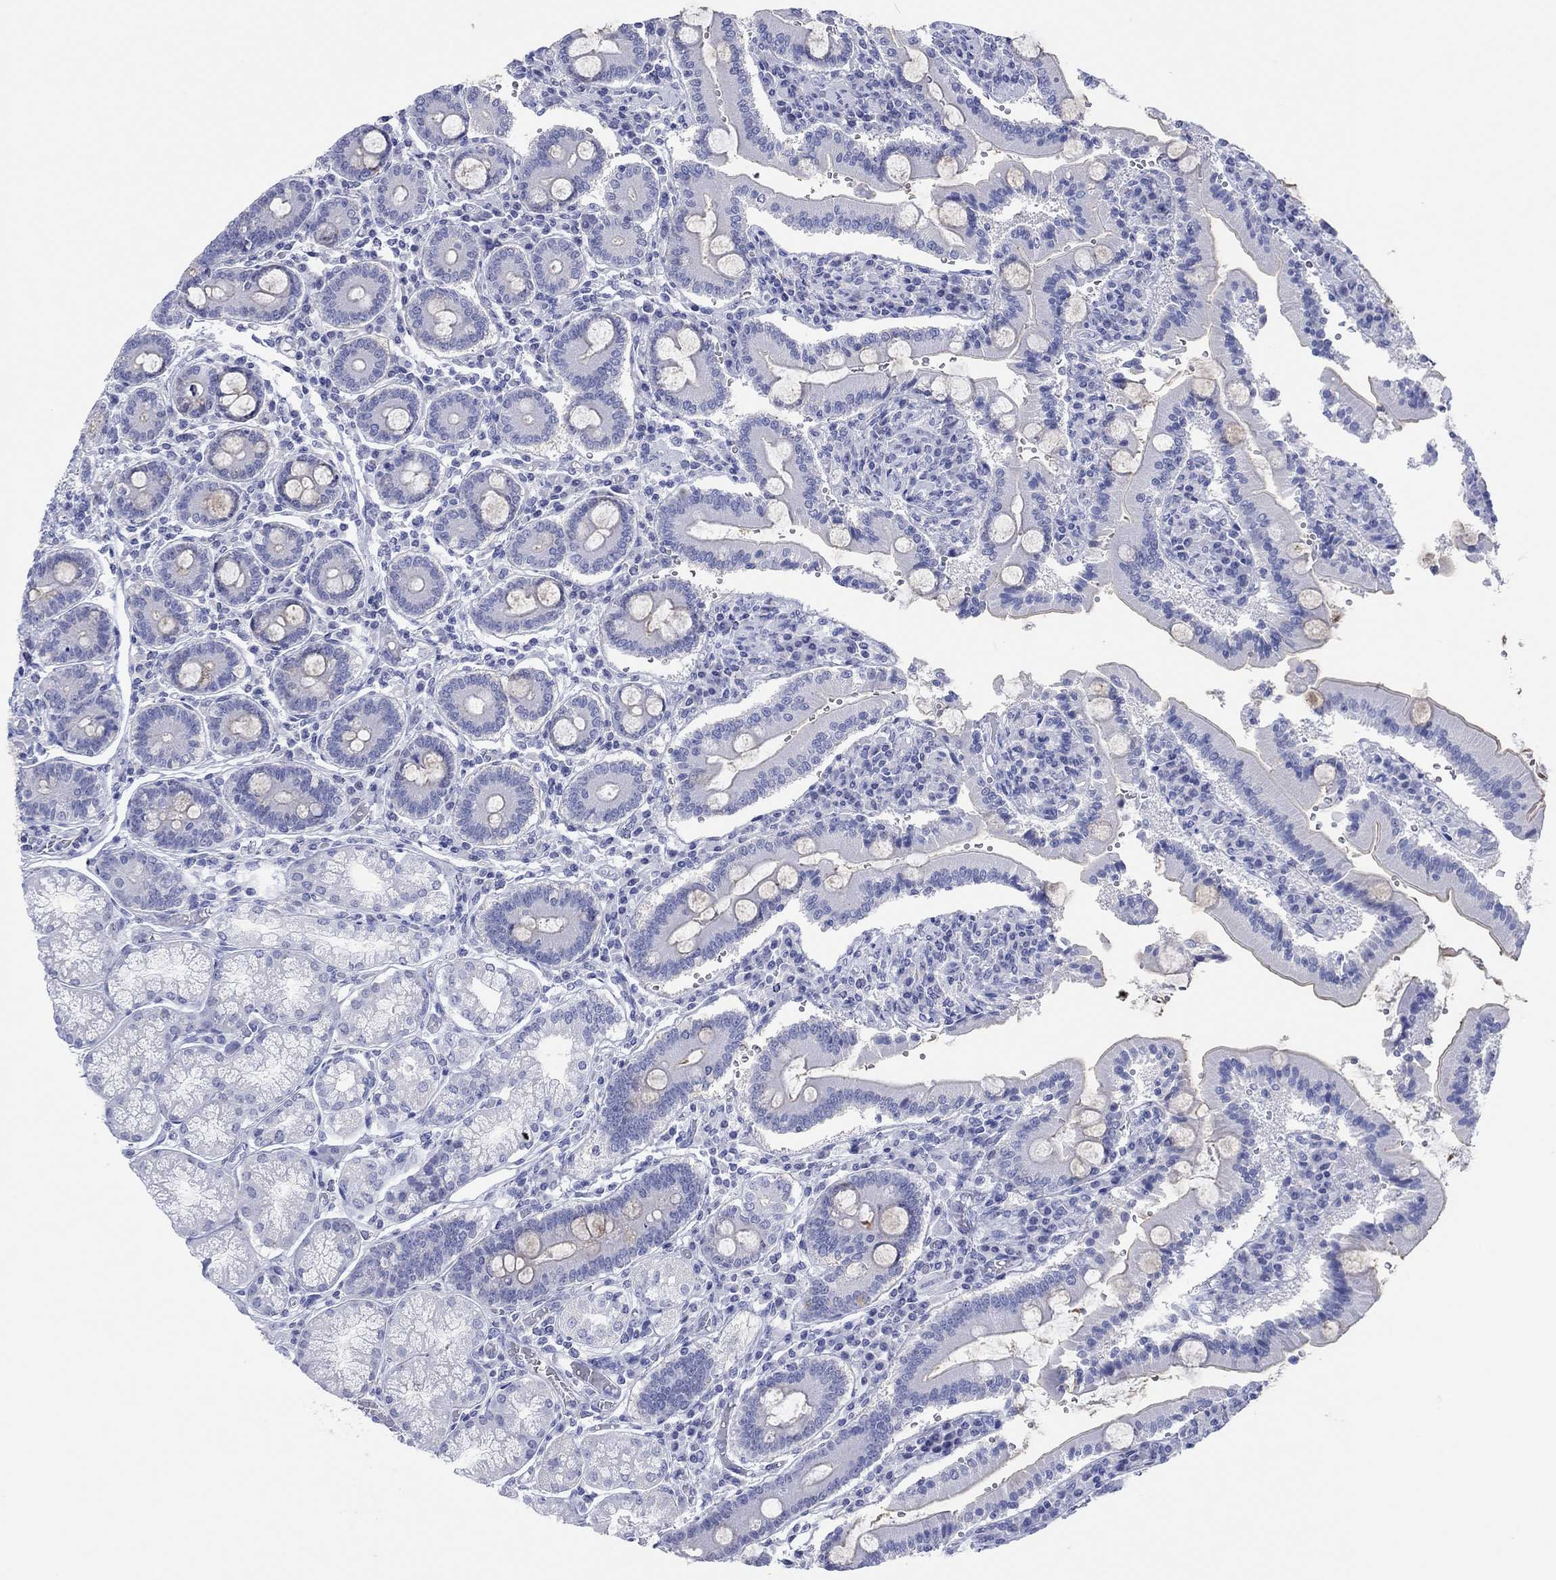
{"staining": {"intensity": "negative", "quantity": "none", "location": "none"}, "tissue": "duodenum", "cell_type": "Glandular cells", "image_type": "normal", "snomed": [{"axis": "morphology", "description": "Normal tissue, NOS"}, {"axis": "topography", "description": "Duodenum"}], "caption": "Immunohistochemistry micrograph of normal duodenum stained for a protein (brown), which exhibits no expression in glandular cells.", "gene": "MAGEB6", "patient": {"sex": "female", "age": 62}}